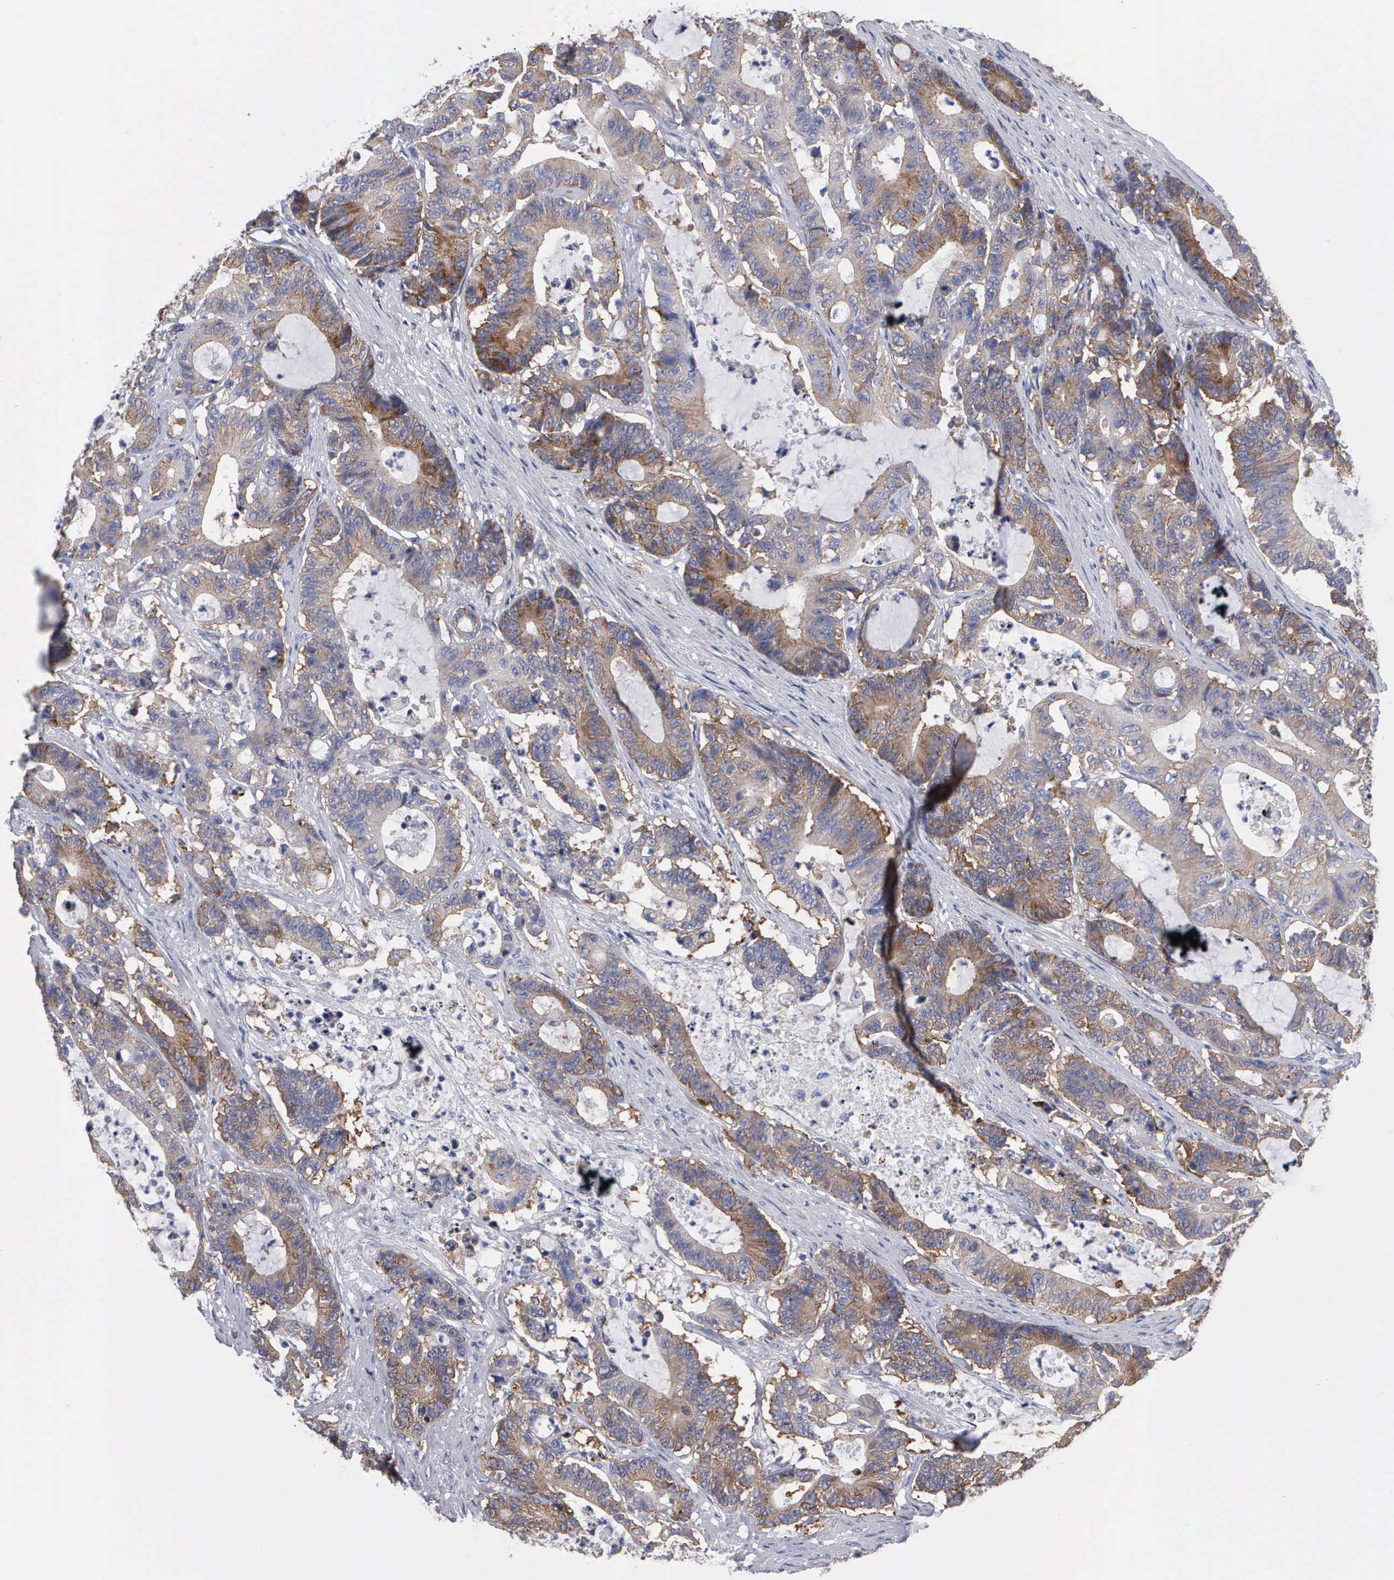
{"staining": {"intensity": "moderate", "quantity": "25%-75%", "location": "cytoplasmic/membranous"}, "tissue": "colorectal cancer", "cell_type": "Tumor cells", "image_type": "cancer", "snomed": [{"axis": "morphology", "description": "Adenocarcinoma, NOS"}, {"axis": "topography", "description": "Colon"}], "caption": "Colorectal cancer stained with a protein marker displays moderate staining in tumor cells.", "gene": "TXLNG", "patient": {"sex": "female", "age": 84}}